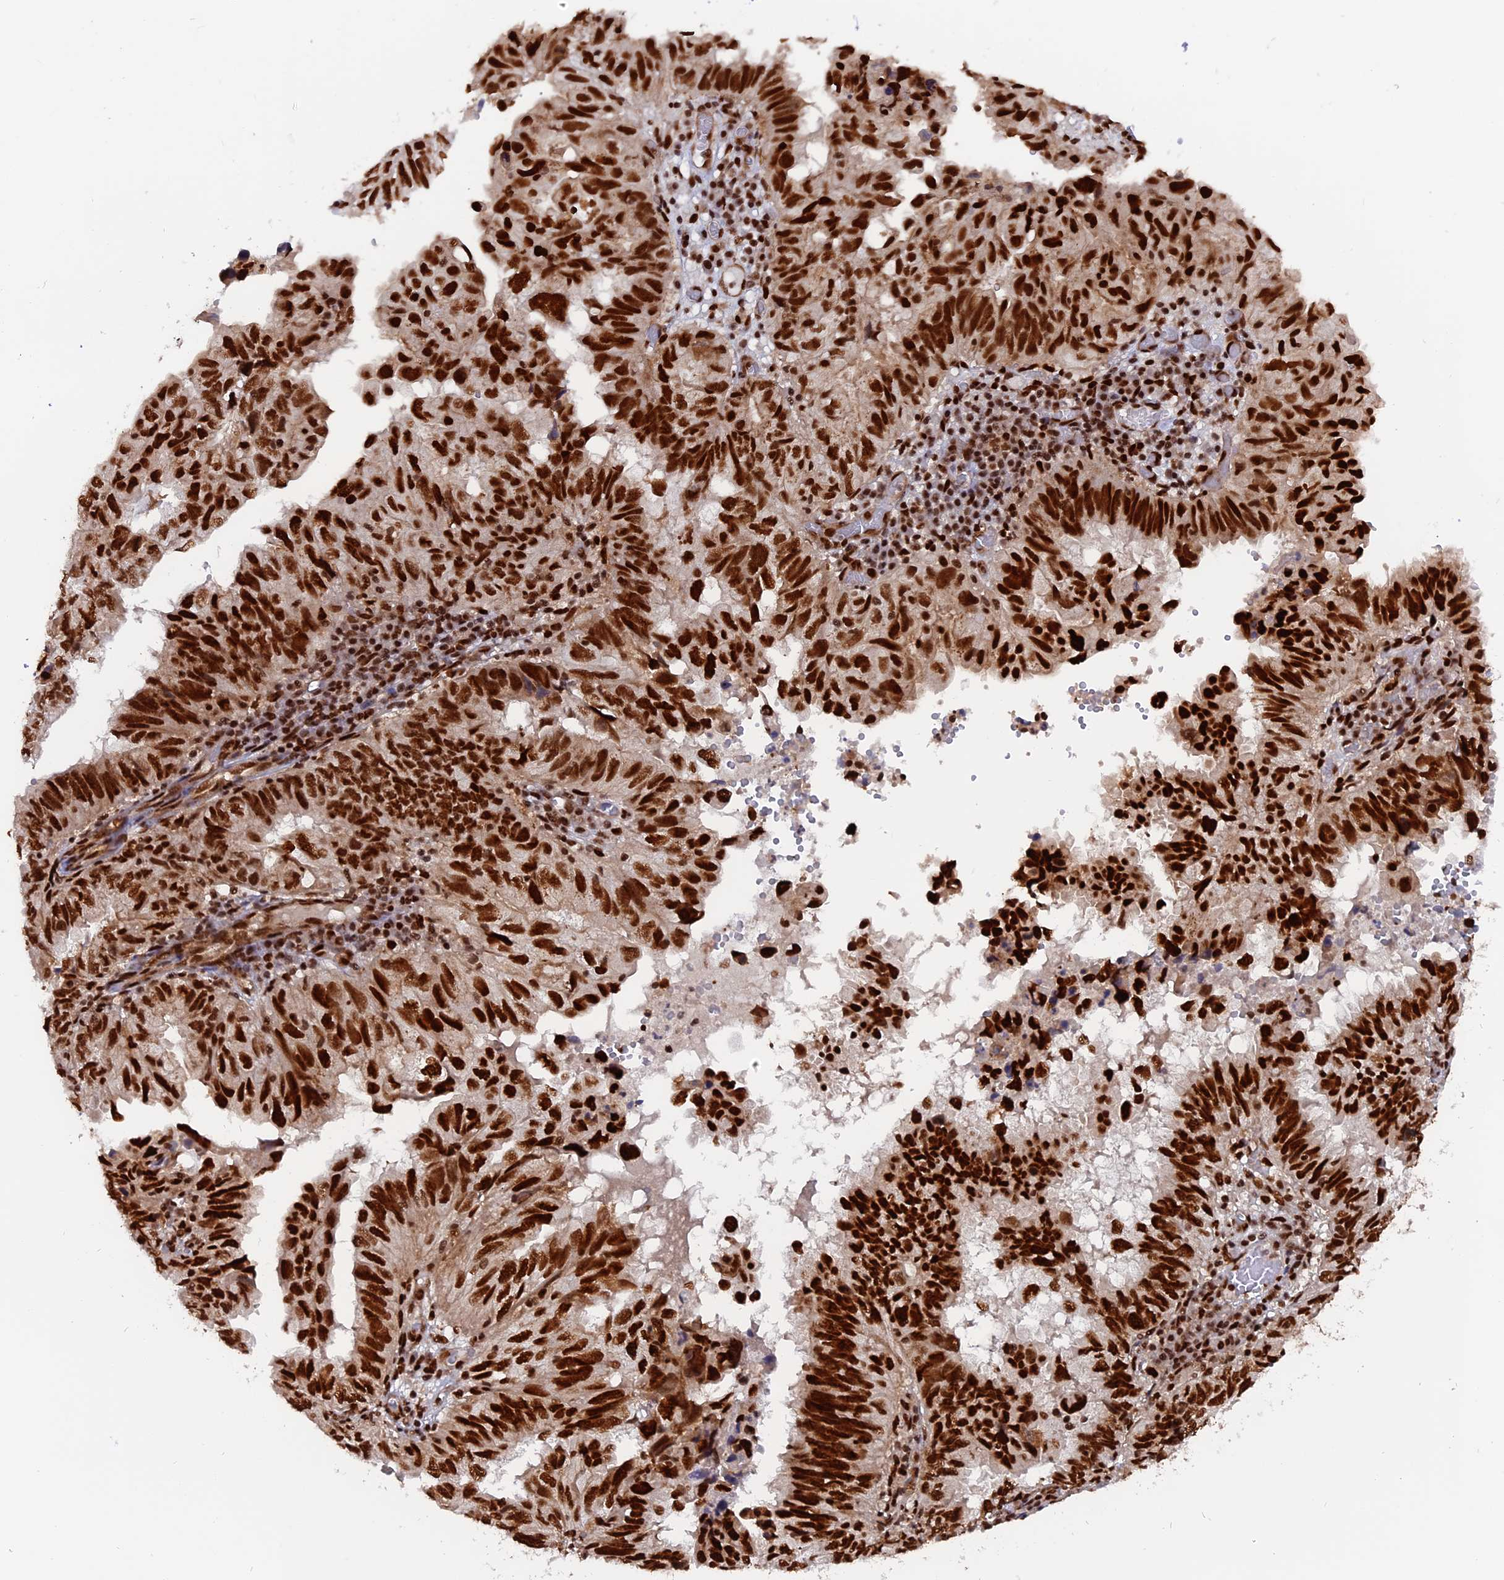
{"staining": {"intensity": "strong", "quantity": ">75%", "location": "nuclear"}, "tissue": "endometrial cancer", "cell_type": "Tumor cells", "image_type": "cancer", "snomed": [{"axis": "morphology", "description": "Adenocarcinoma, NOS"}, {"axis": "topography", "description": "Uterus"}], "caption": "Immunohistochemistry (IHC) staining of endometrial cancer (adenocarcinoma), which exhibits high levels of strong nuclear staining in about >75% of tumor cells indicating strong nuclear protein expression. The staining was performed using DAB (3,3'-diaminobenzidine) (brown) for protein detection and nuclei were counterstained in hematoxylin (blue).", "gene": "RAMAC", "patient": {"sex": "female", "age": 77}}